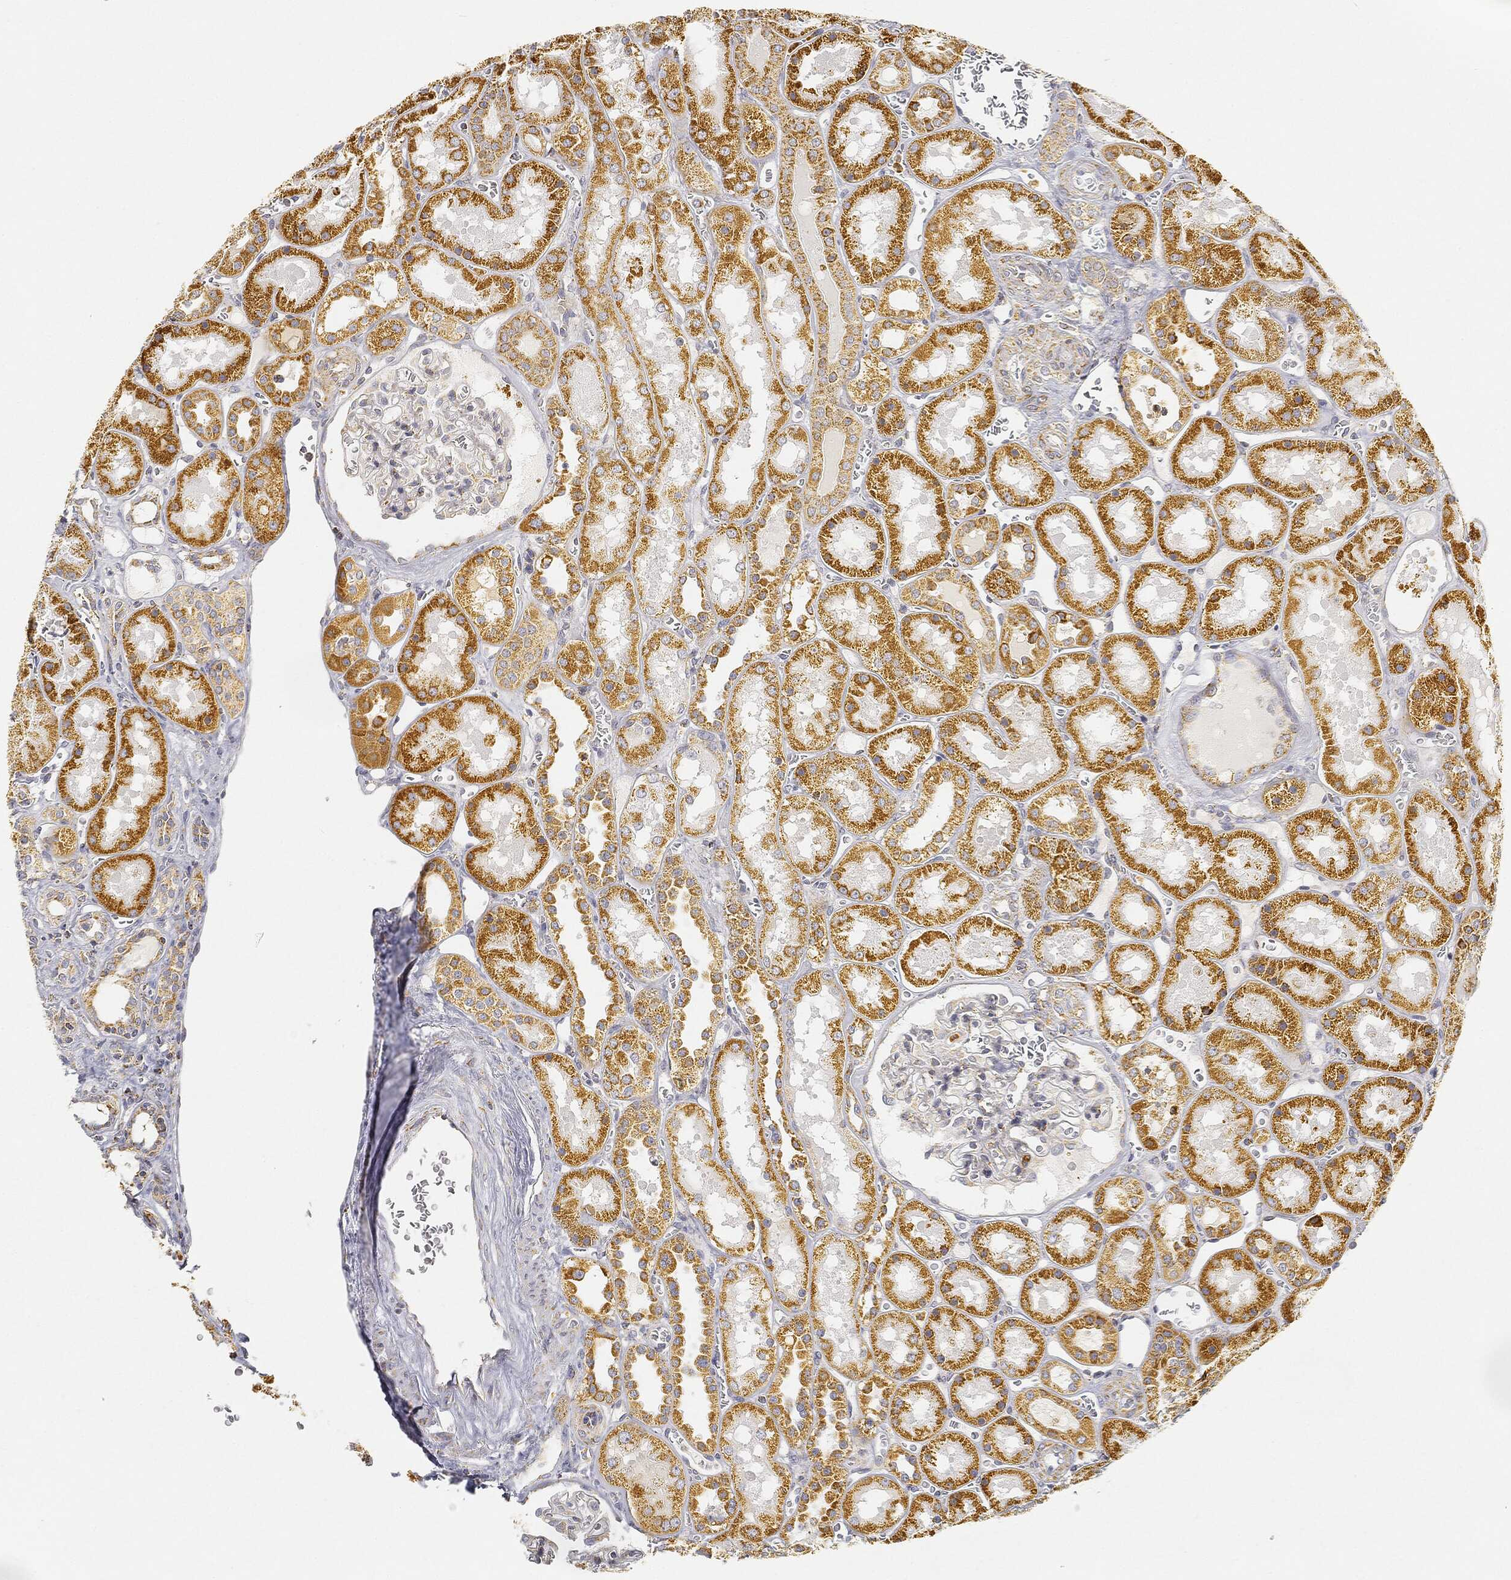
{"staining": {"intensity": "negative", "quantity": "none", "location": "none"}, "tissue": "kidney", "cell_type": "Cells in glomeruli", "image_type": "normal", "snomed": [{"axis": "morphology", "description": "Normal tissue, NOS"}, {"axis": "topography", "description": "Kidney"}], "caption": "DAB (3,3'-diaminobenzidine) immunohistochemical staining of benign human kidney reveals no significant staining in cells in glomeruli.", "gene": "CAPN15", "patient": {"sex": "male", "age": 73}}